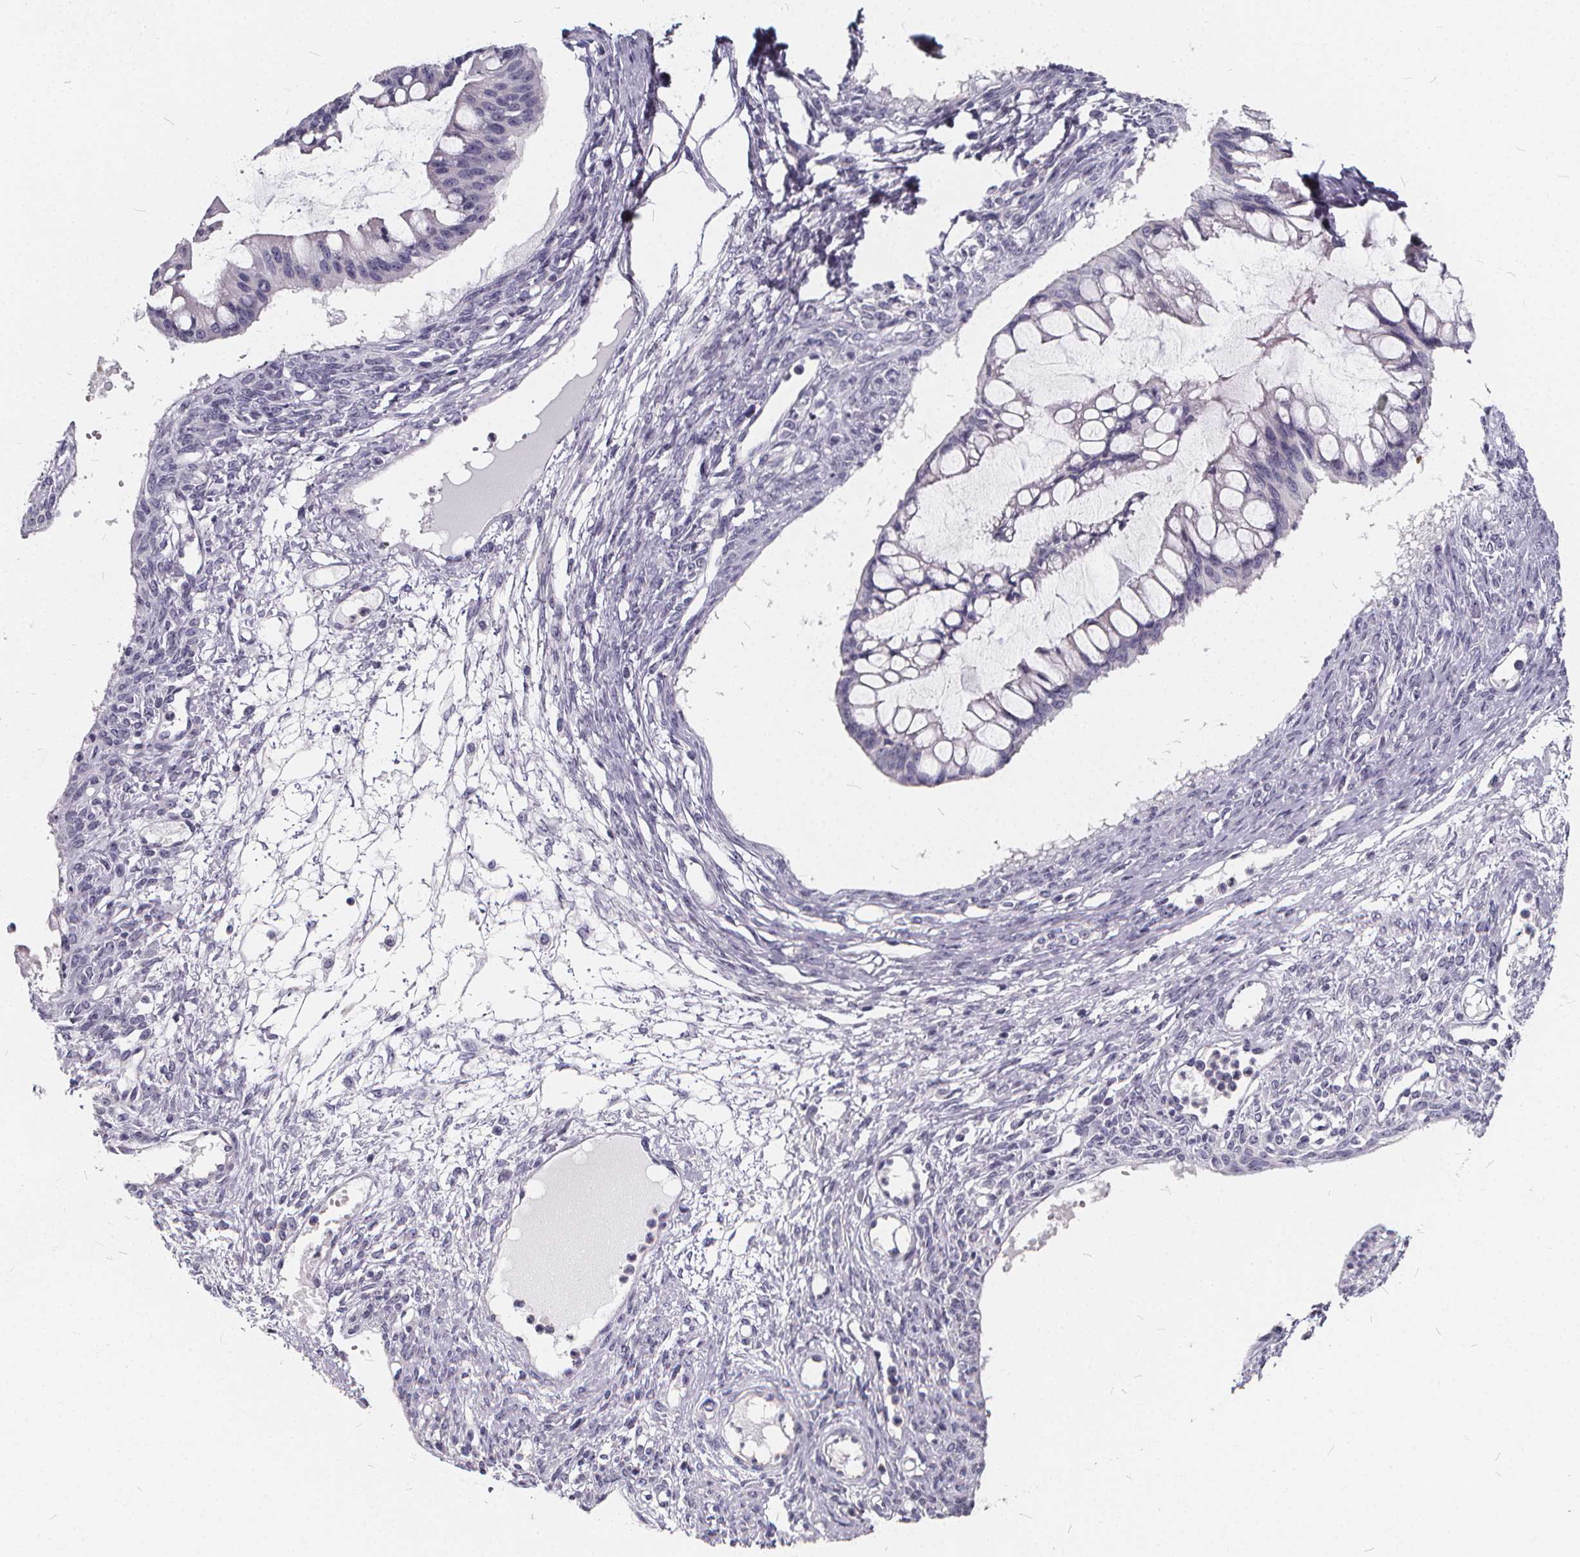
{"staining": {"intensity": "negative", "quantity": "none", "location": "none"}, "tissue": "ovarian cancer", "cell_type": "Tumor cells", "image_type": "cancer", "snomed": [{"axis": "morphology", "description": "Cystadenocarcinoma, mucinous, NOS"}, {"axis": "topography", "description": "Ovary"}], "caption": "Ovarian cancer (mucinous cystadenocarcinoma) was stained to show a protein in brown. There is no significant staining in tumor cells.", "gene": "SPEF2", "patient": {"sex": "female", "age": 73}}